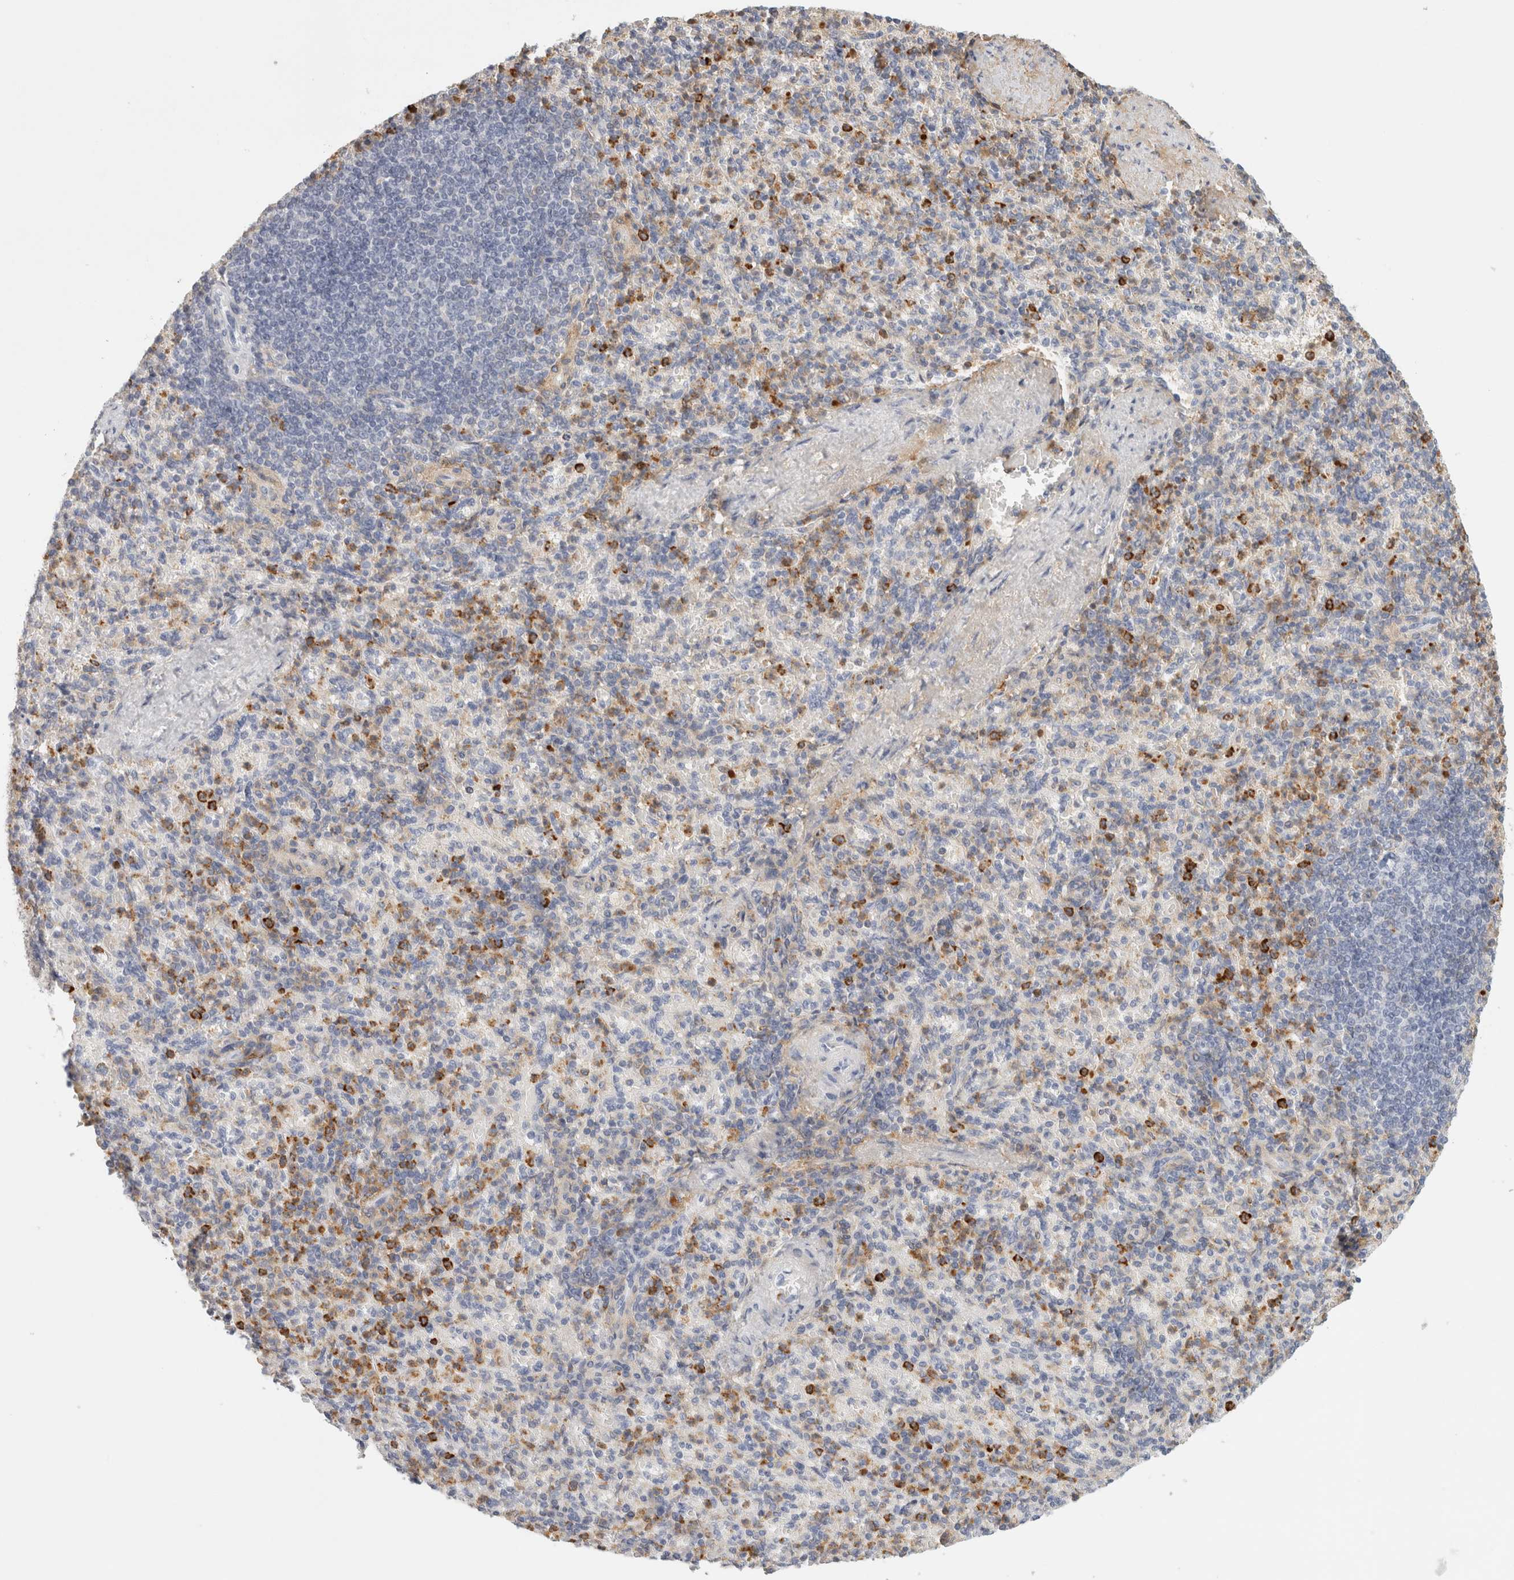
{"staining": {"intensity": "strong", "quantity": "25%-75%", "location": "cytoplasmic/membranous"}, "tissue": "spleen", "cell_type": "Cells in red pulp", "image_type": "normal", "snomed": [{"axis": "morphology", "description": "Normal tissue, NOS"}, {"axis": "topography", "description": "Spleen"}], "caption": "Protein expression by immunohistochemistry reveals strong cytoplasmic/membranous expression in approximately 25%-75% of cells in red pulp in benign spleen.", "gene": "FGL2", "patient": {"sex": "female", "age": 74}}